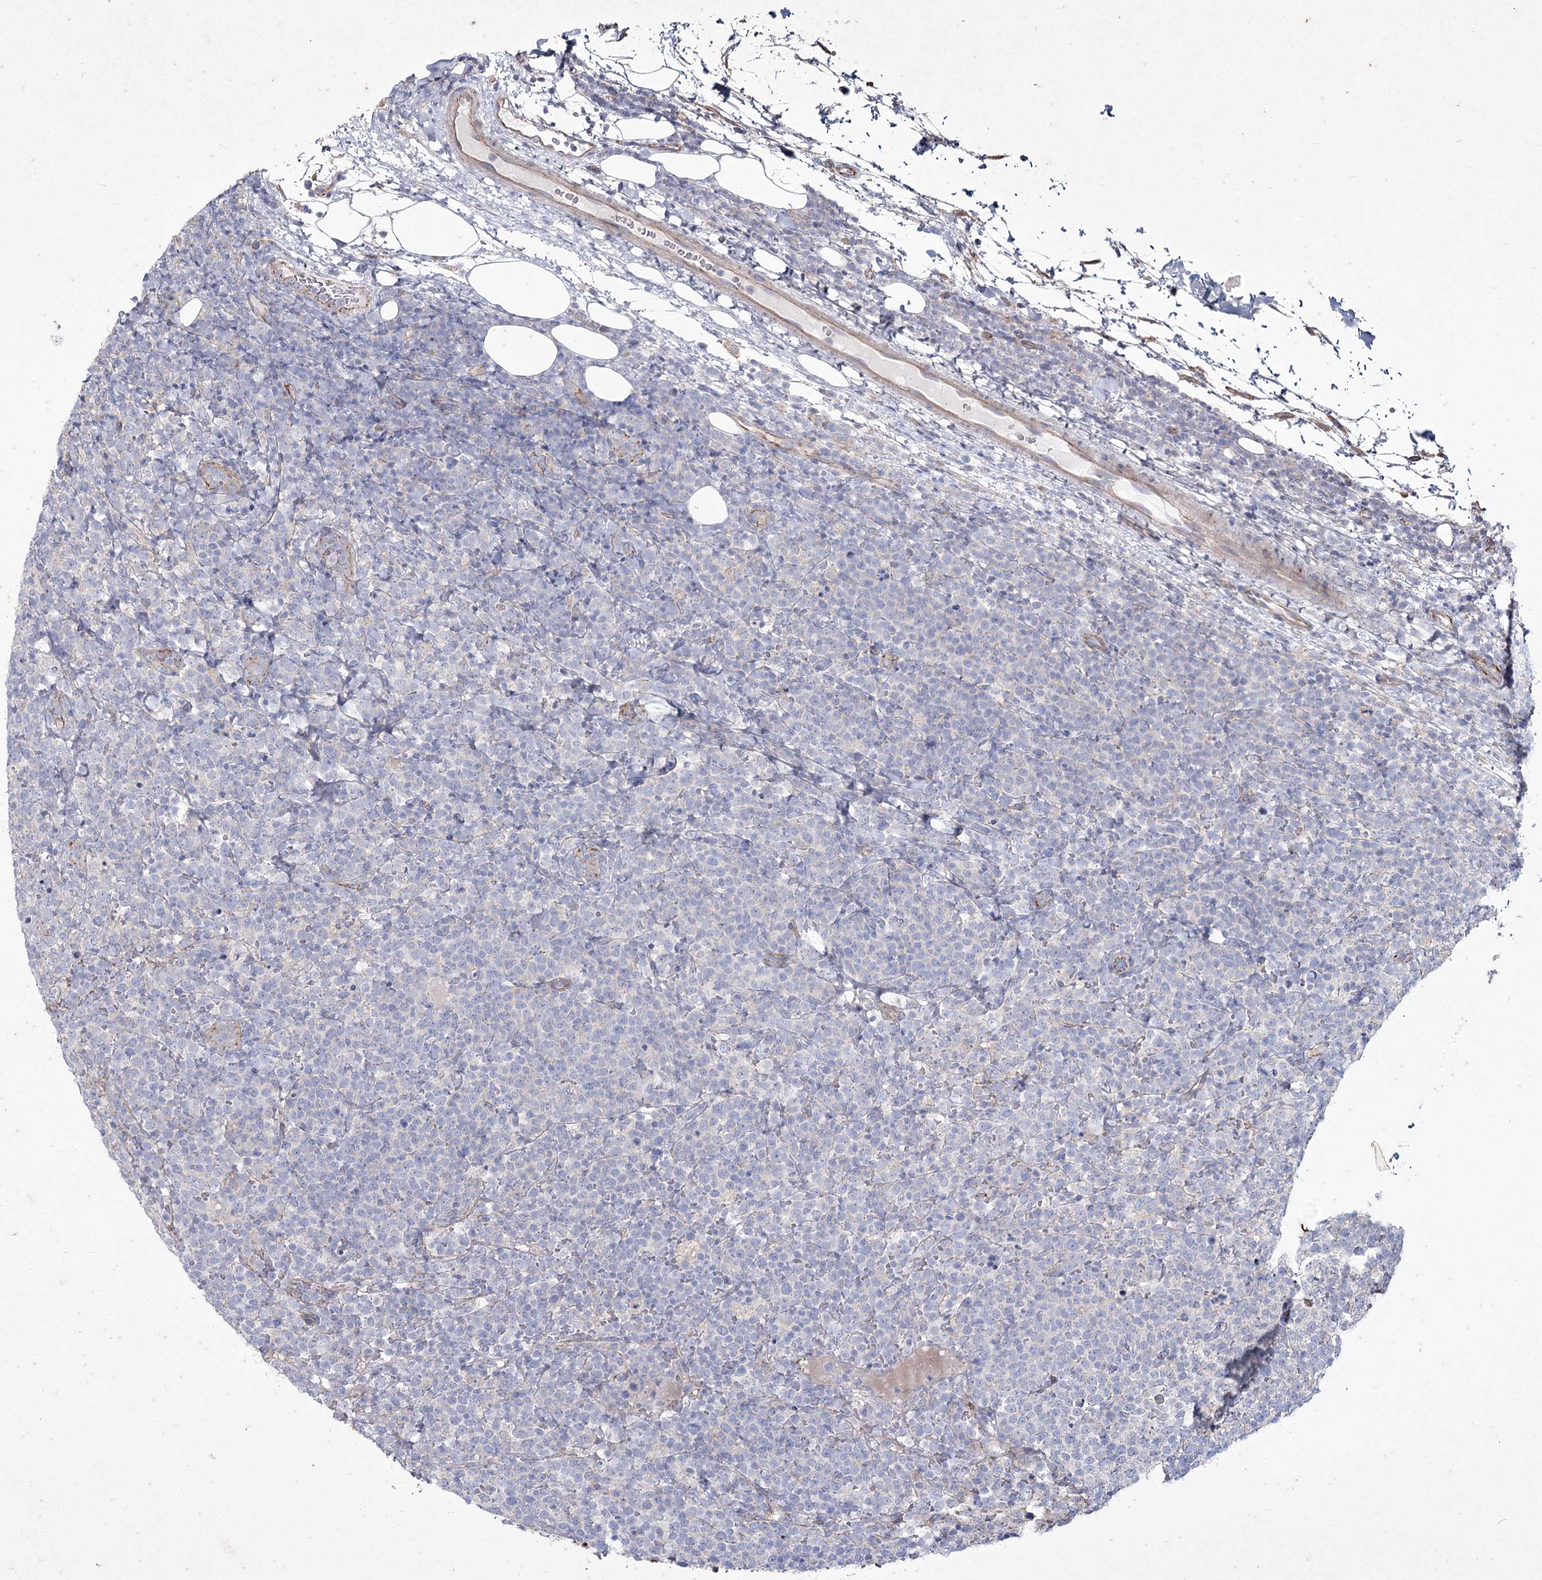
{"staining": {"intensity": "negative", "quantity": "none", "location": "none"}, "tissue": "lymphoma", "cell_type": "Tumor cells", "image_type": "cancer", "snomed": [{"axis": "morphology", "description": "Malignant lymphoma, non-Hodgkin's type, High grade"}, {"axis": "topography", "description": "Lymph node"}], "caption": "An IHC histopathology image of lymphoma is shown. There is no staining in tumor cells of lymphoma.", "gene": "LDLRAD3", "patient": {"sex": "male", "age": 61}}